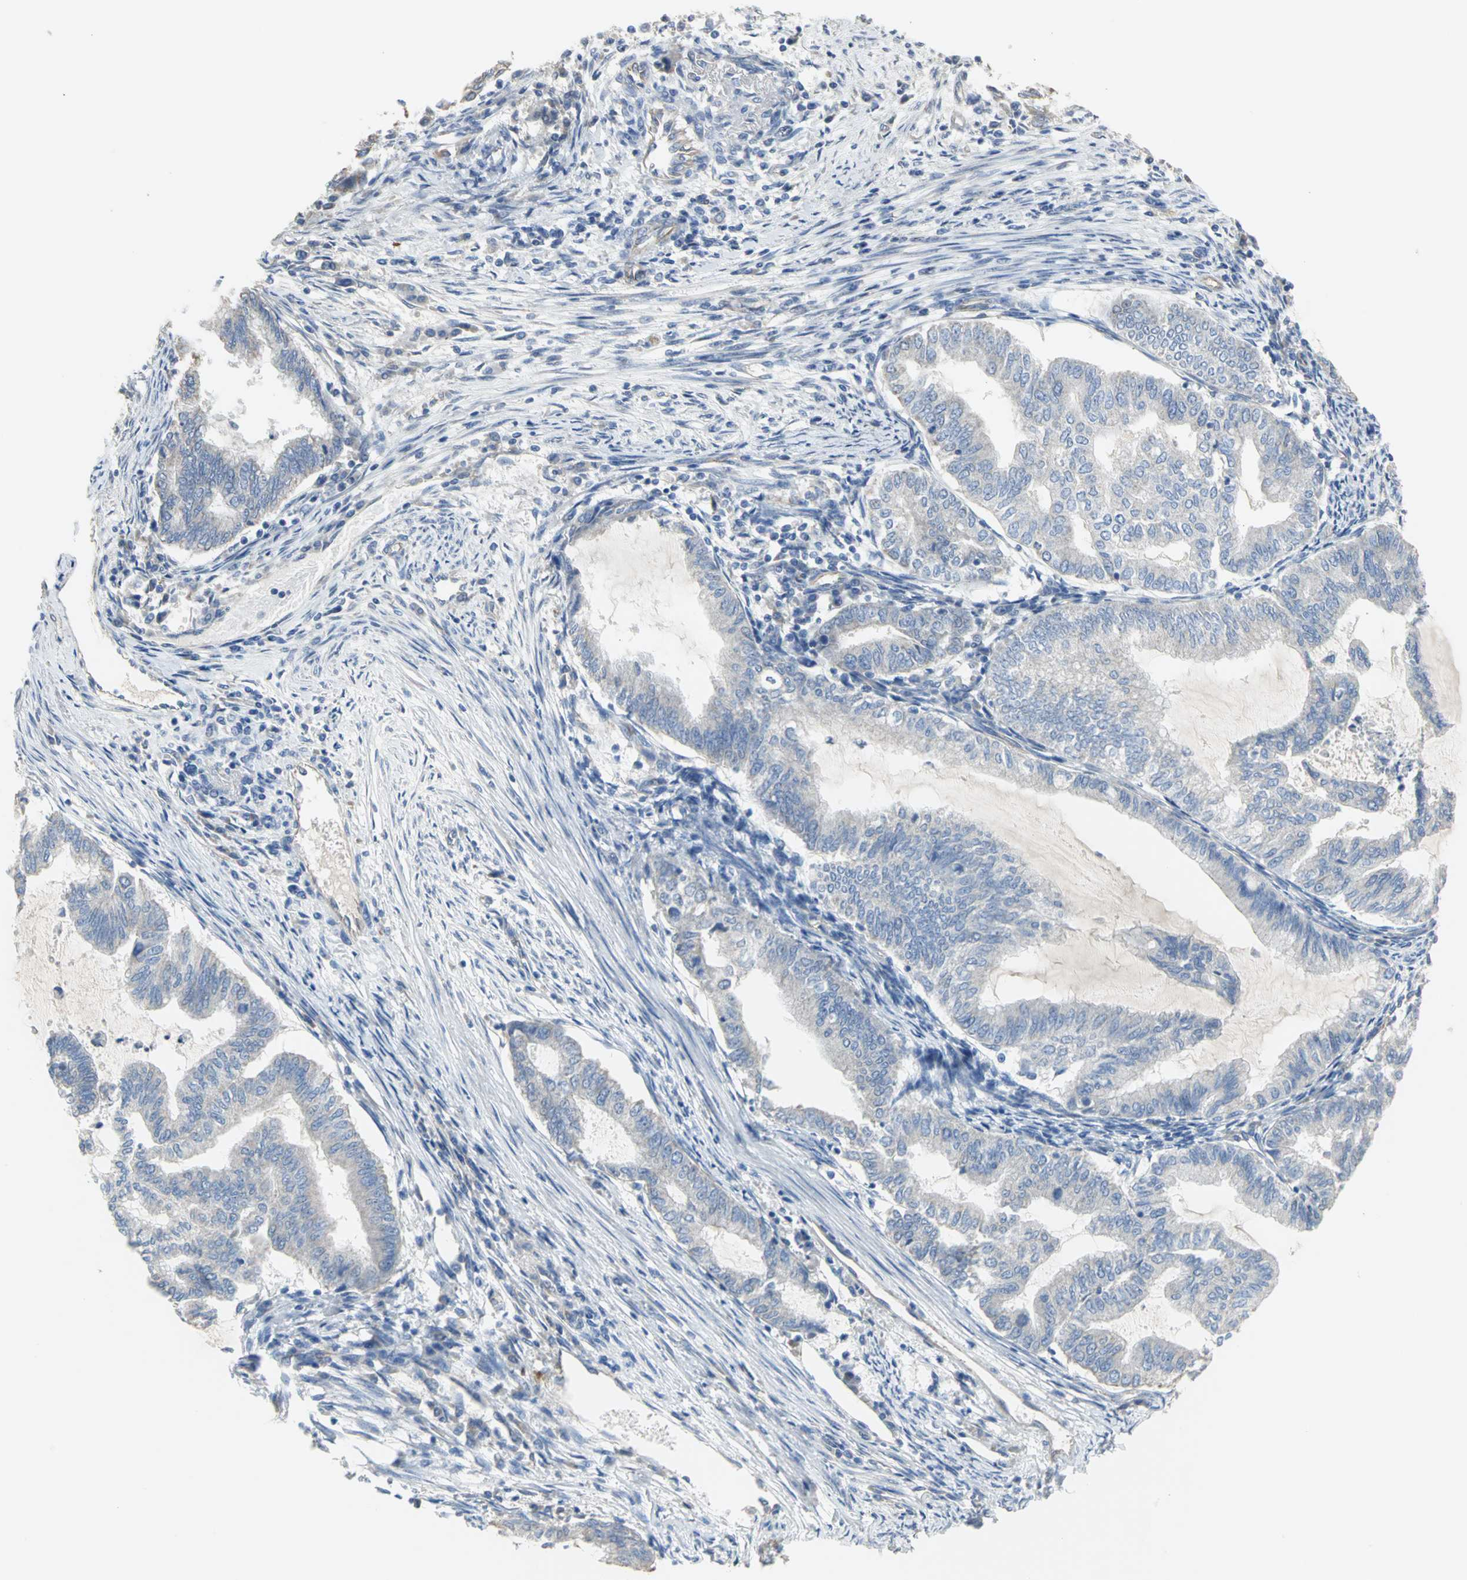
{"staining": {"intensity": "negative", "quantity": "none", "location": "none"}, "tissue": "endometrial cancer", "cell_type": "Tumor cells", "image_type": "cancer", "snomed": [{"axis": "morphology", "description": "Adenocarcinoma, NOS"}, {"axis": "topography", "description": "Endometrium"}], "caption": "Photomicrograph shows no significant protein positivity in tumor cells of endometrial cancer (adenocarcinoma). (DAB (3,3'-diaminobenzidine) IHC with hematoxylin counter stain).", "gene": "HTR1F", "patient": {"sex": "female", "age": 79}}